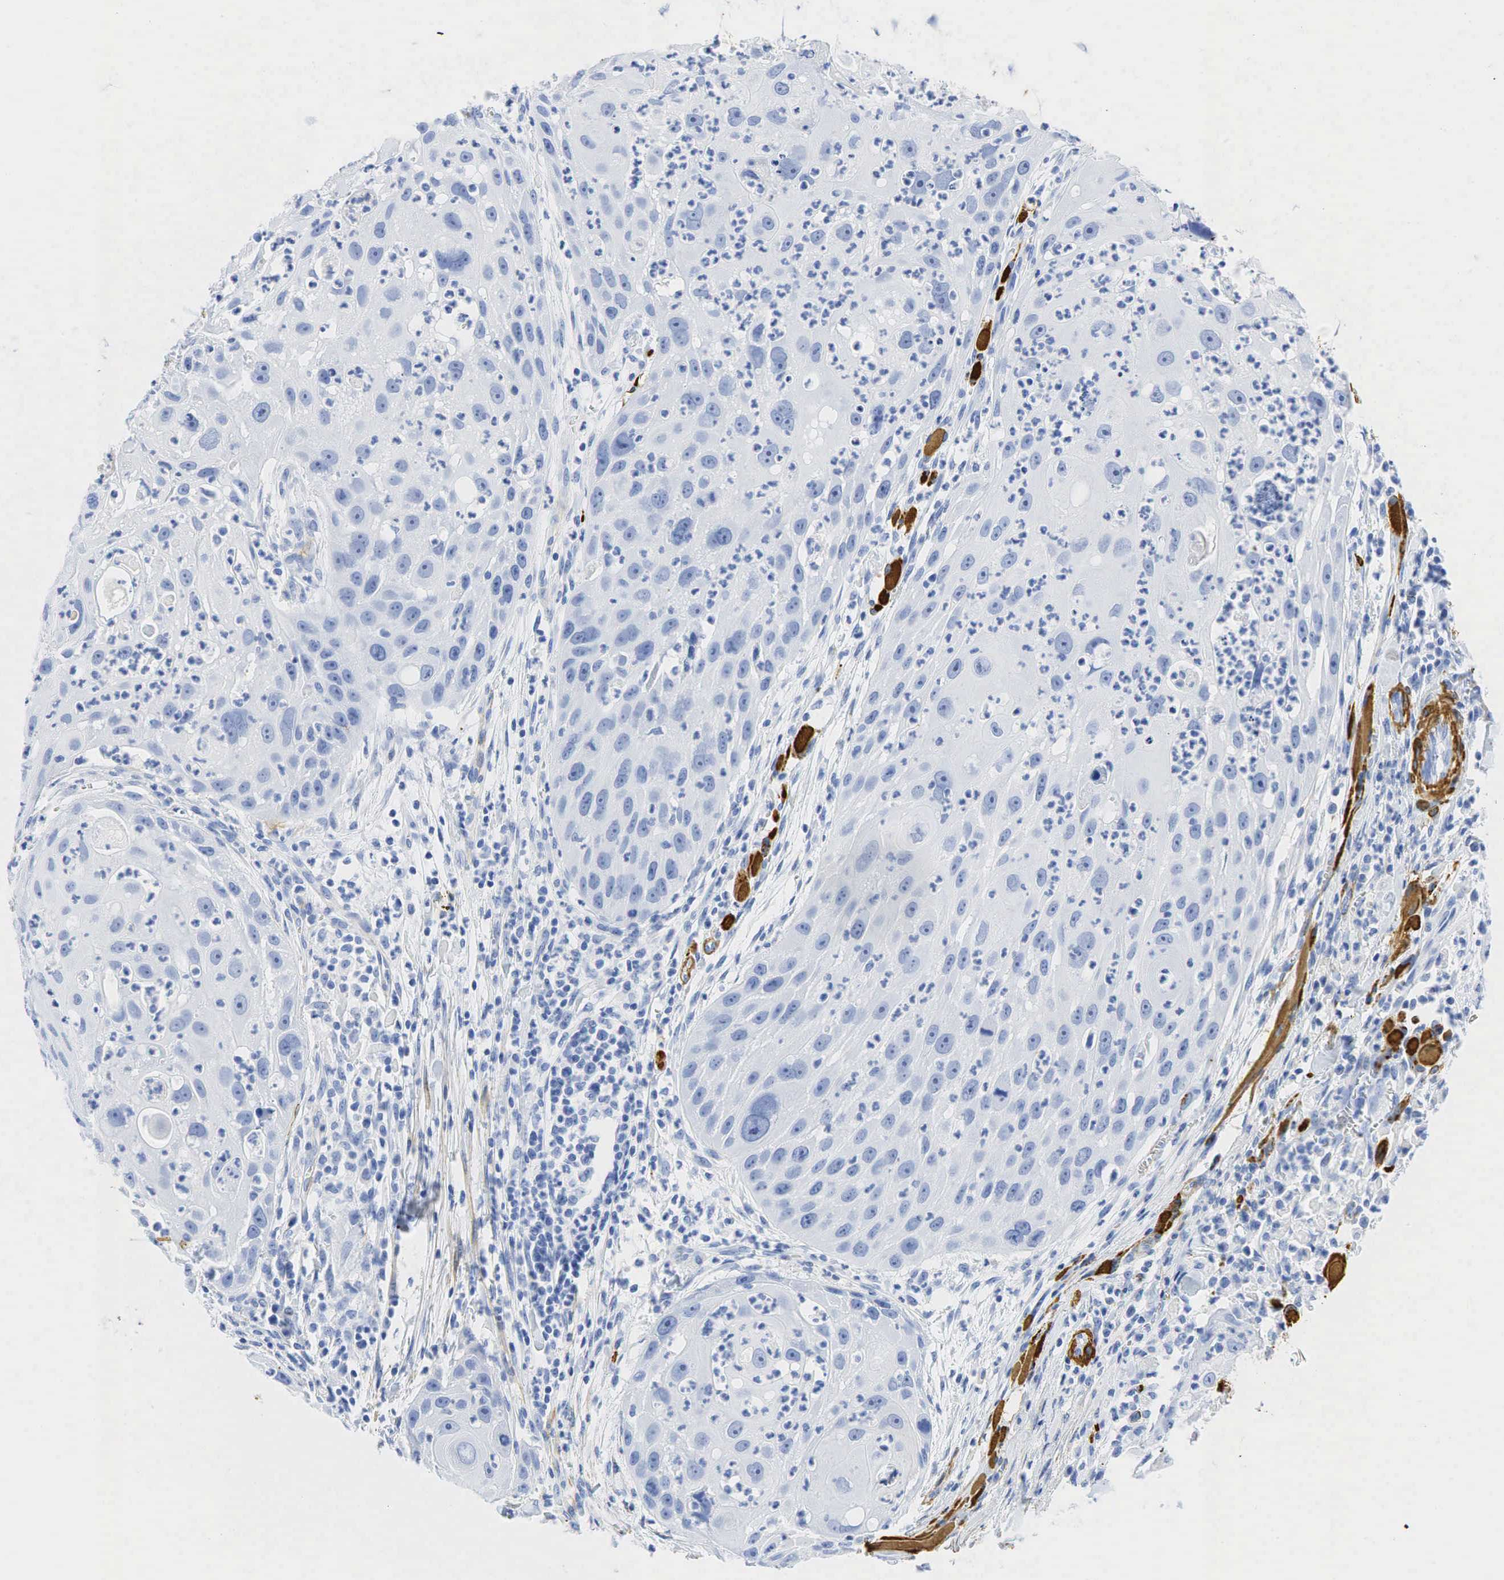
{"staining": {"intensity": "negative", "quantity": "none", "location": "none"}, "tissue": "head and neck cancer", "cell_type": "Tumor cells", "image_type": "cancer", "snomed": [{"axis": "morphology", "description": "Squamous cell carcinoma, NOS"}, {"axis": "topography", "description": "Head-Neck"}], "caption": "Head and neck squamous cell carcinoma stained for a protein using immunohistochemistry (IHC) reveals no staining tumor cells.", "gene": "ACTA1", "patient": {"sex": "male", "age": 64}}